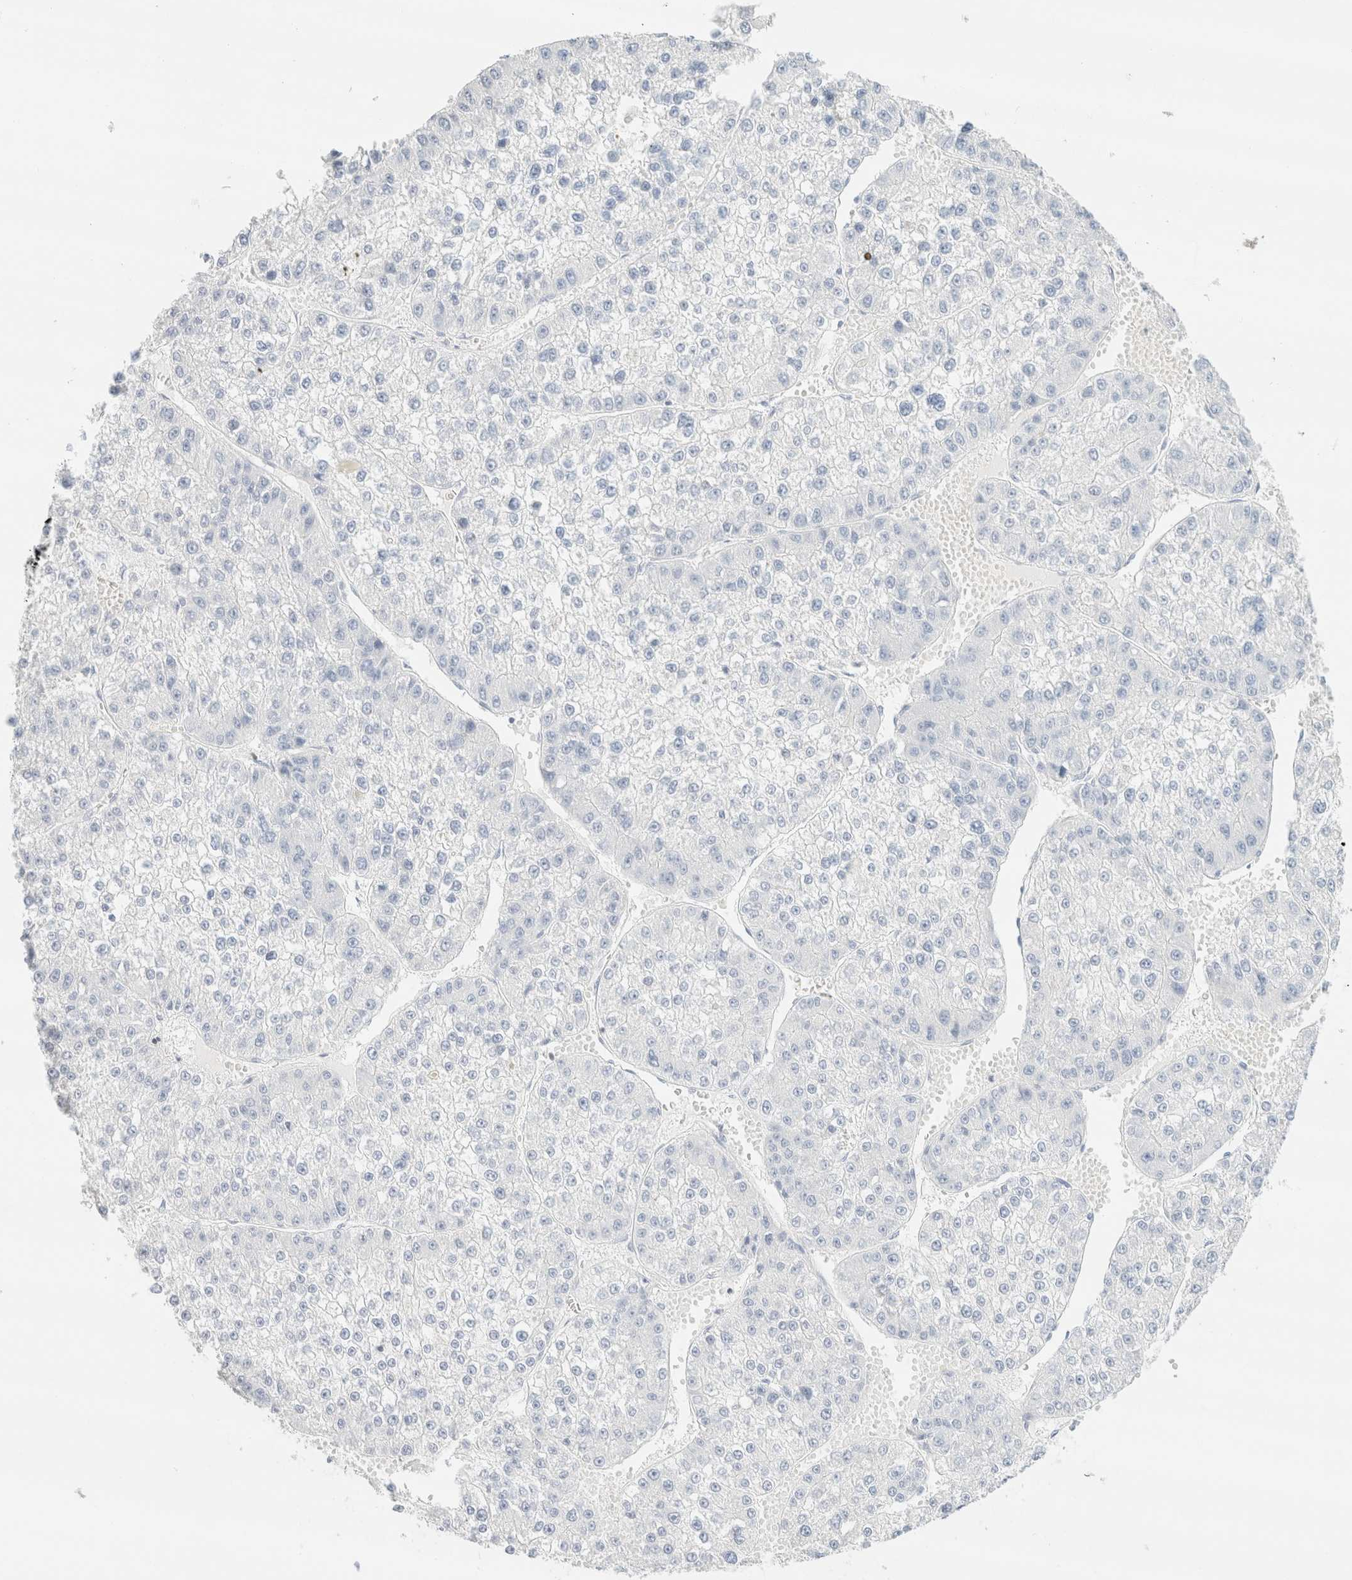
{"staining": {"intensity": "negative", "quantity": "none", "location": "none"}, "tissue": "liver cancer", "cell_type": "Tumor cells", "image_type": "cancer", "snomed": [{"axis": "morphology", "description": "Carcinoma, Hepatocellular, NOS"}, {"axis": "topography", "description": "Liver"}], "caption": "Tumor cells show no significant positivity in hepatocellular carcinoma (liver).", "gene": "IKZF3", "patient": {"sex": "female", "age": 73}}